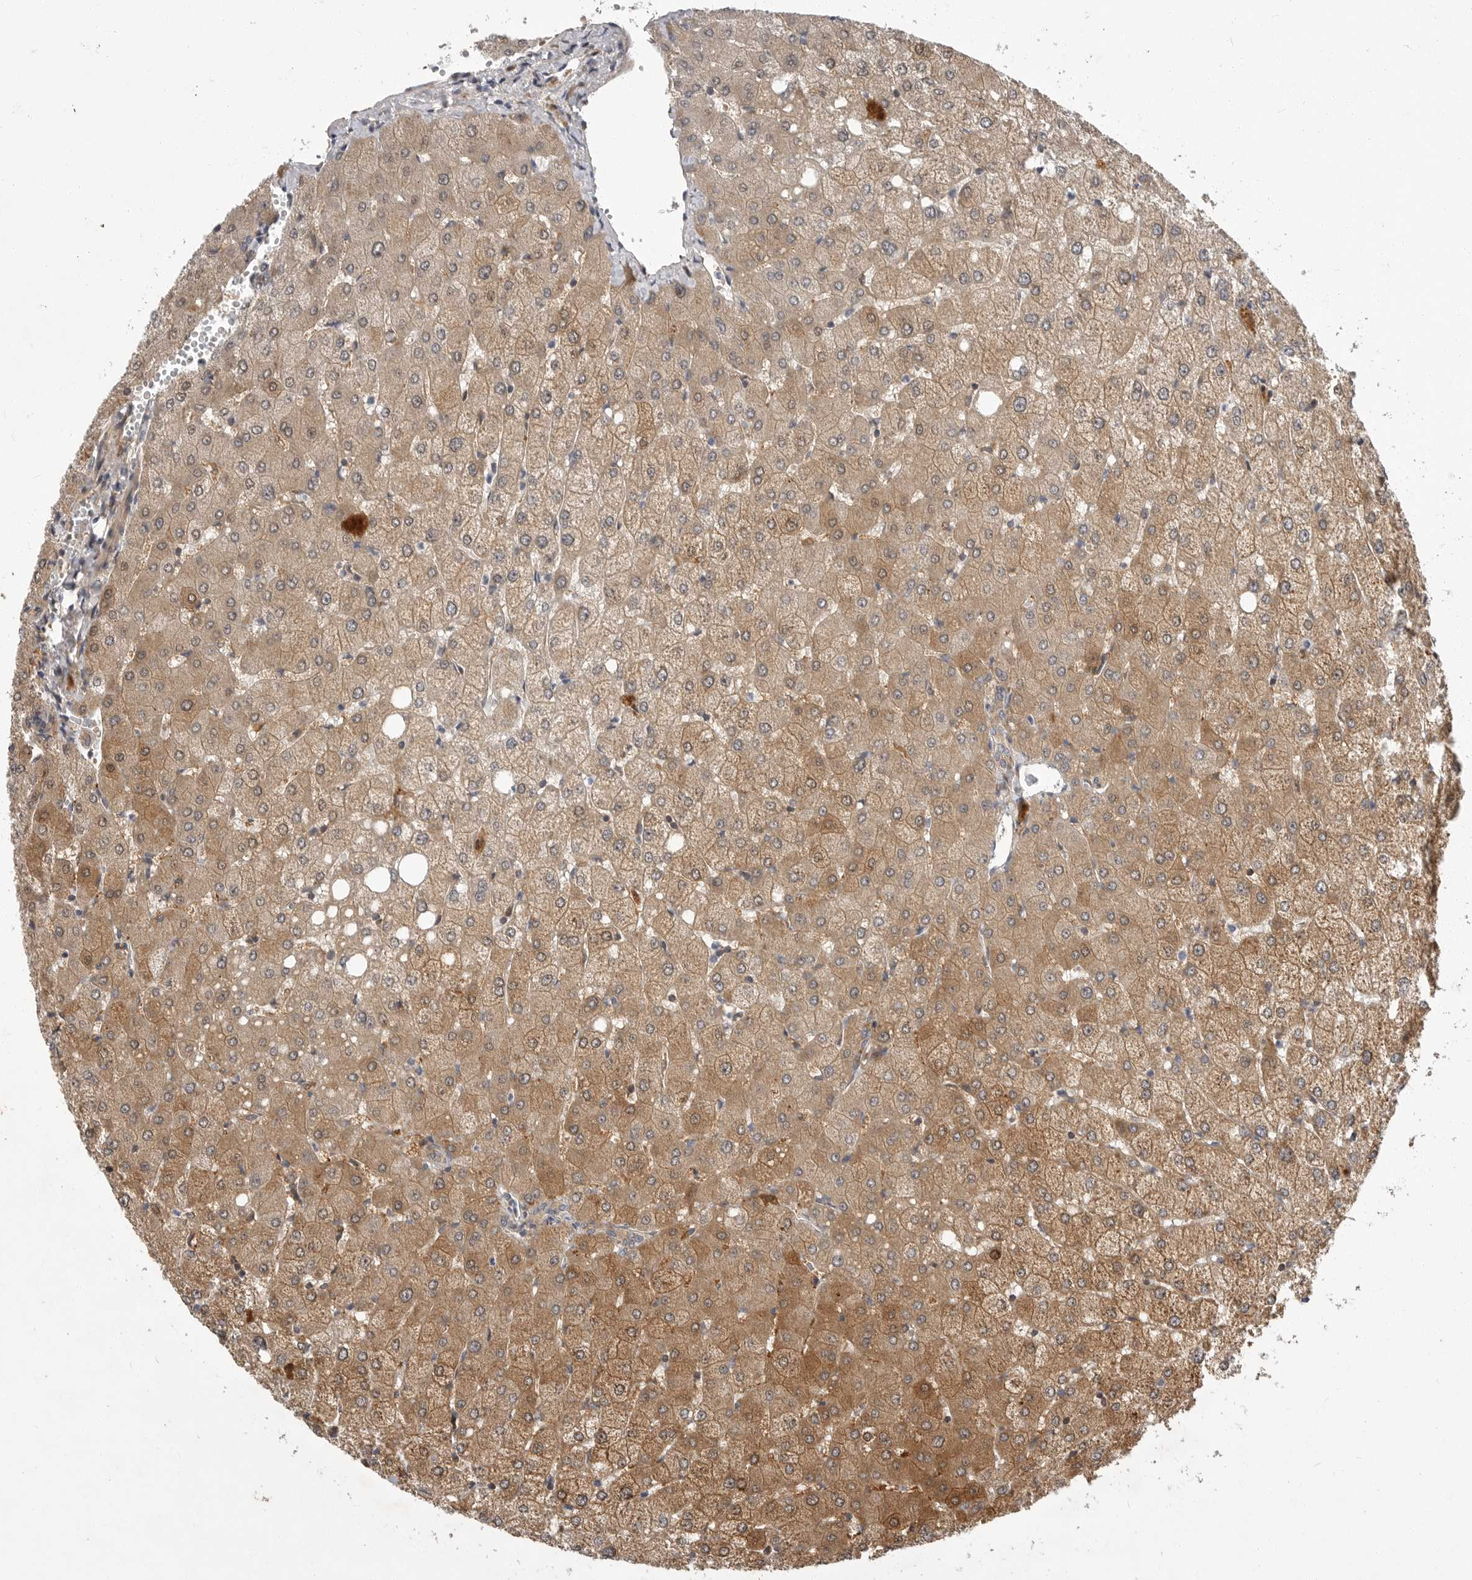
{"staining": {"intensity": "weak", "quantity": ">75%", "location": "cytoplasmic/membranous"}, "tissue": "liver", "cell_type": "Cholangiocytes", "image_type": "normal", "snomed": [{"axis": "morphology", "description": "Normal tissue, NOS"}, {"axis": "topography", "description": "Liver"}], "caption": "Protein positivity by IHC demonstrates weak cytoplasmic/membranous staining in about >75% of cholangiocytes in unremarkable liver. Using DAB (brown) and hematoxylin (blue) stains, captured at high magnification using brightfield microscopy.", "gene": "KYAT3", "patient": {"sex": "female", "age": 54}}